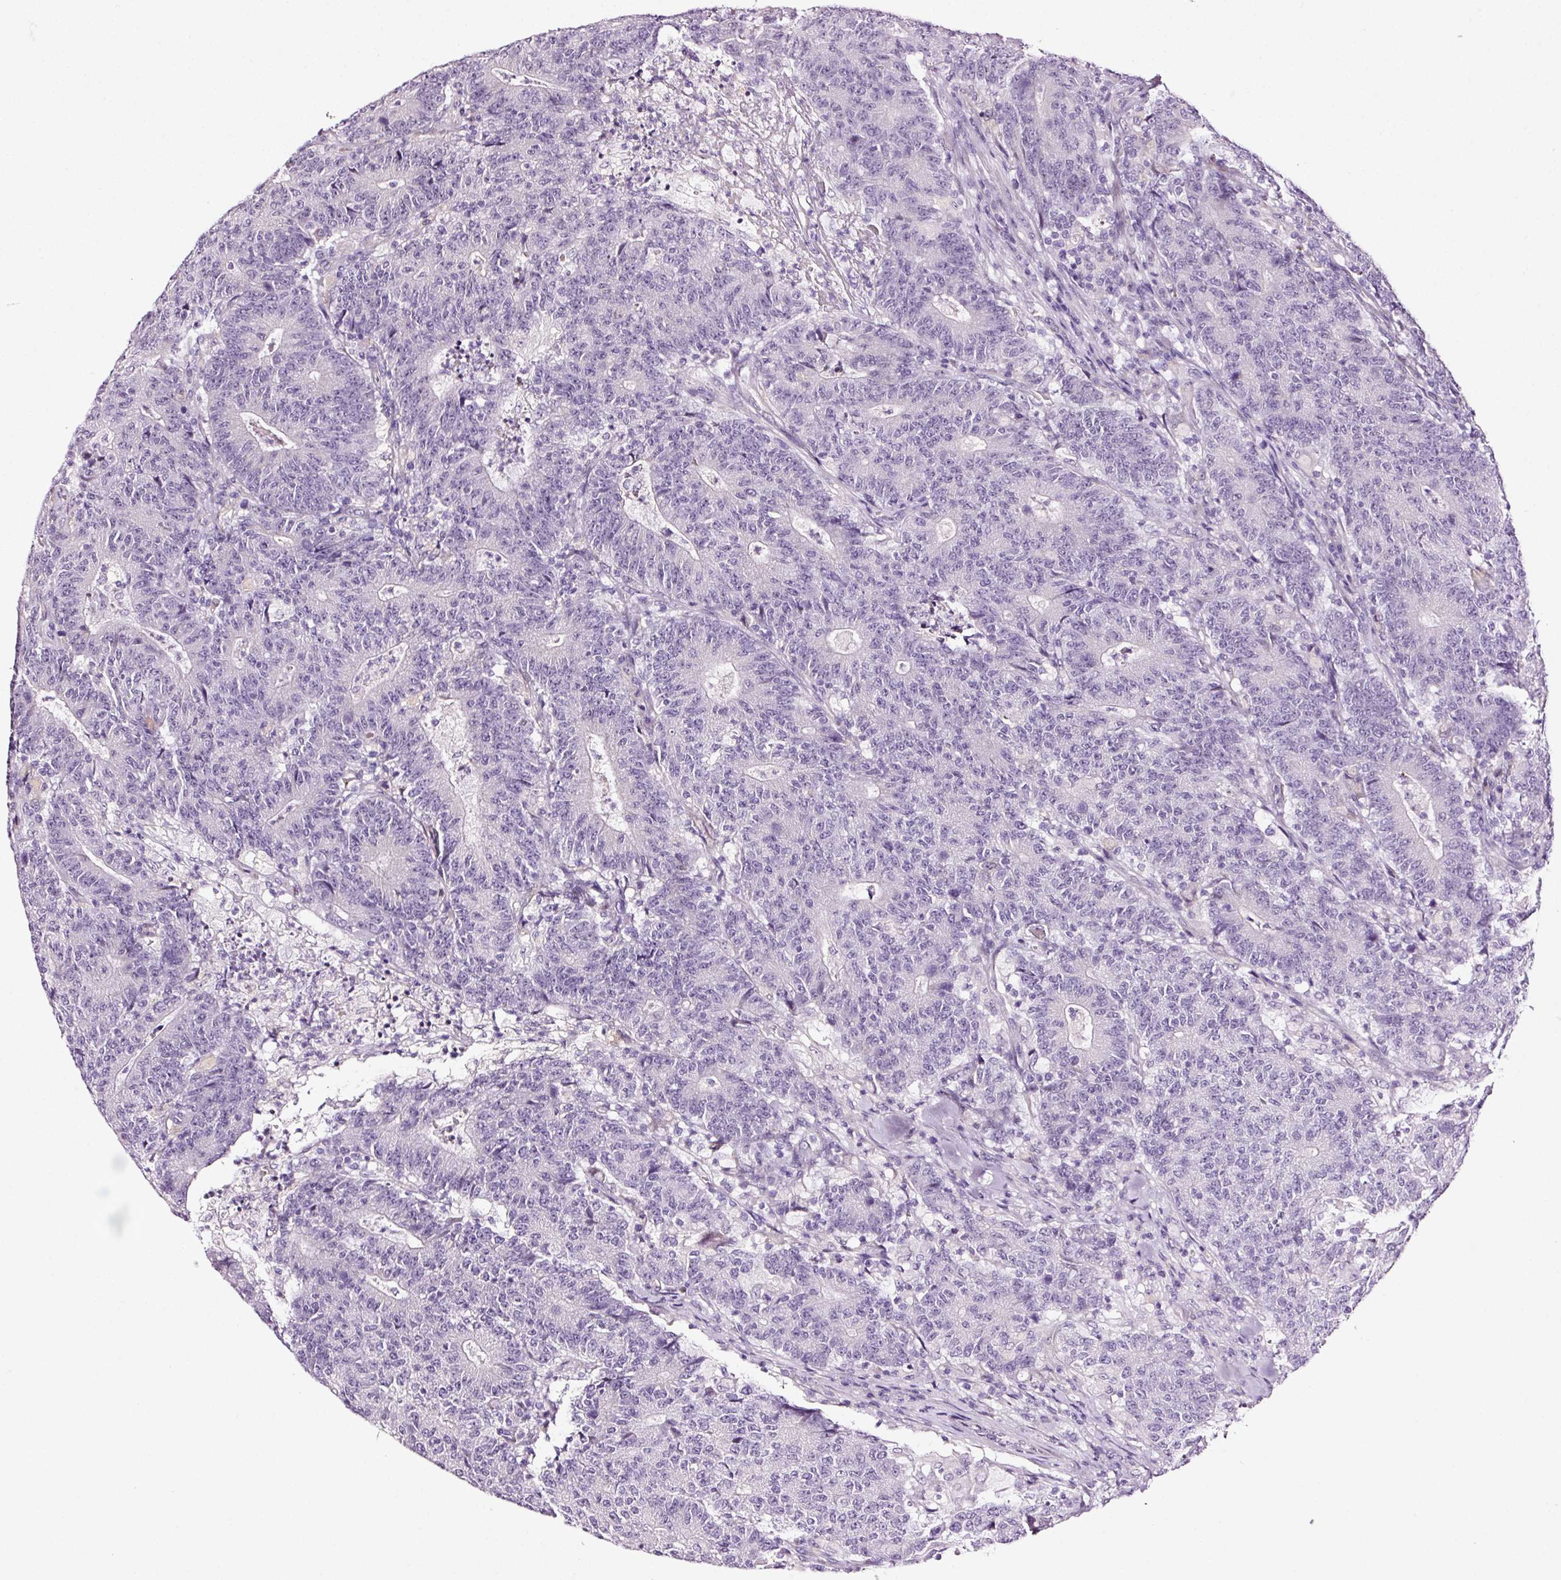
{"staining": {"intensity": "negative", "quantity": "none", "location": "none"}, "tissue": "colorectal cancer", "cell_type": "Tumor cells", "image_type": "cancer", "snomed": [{"axis": "morphology", "description": "Adenocarcinoma, NOS"}, {"axis": "topography", "description": "Colon"}], "caption": "Protein analysis of colorectal adenocarcinoma displays no significant staining in tumor cells.", "gene": "RTF2", "patient": {"sex": "female", "age": 75}}